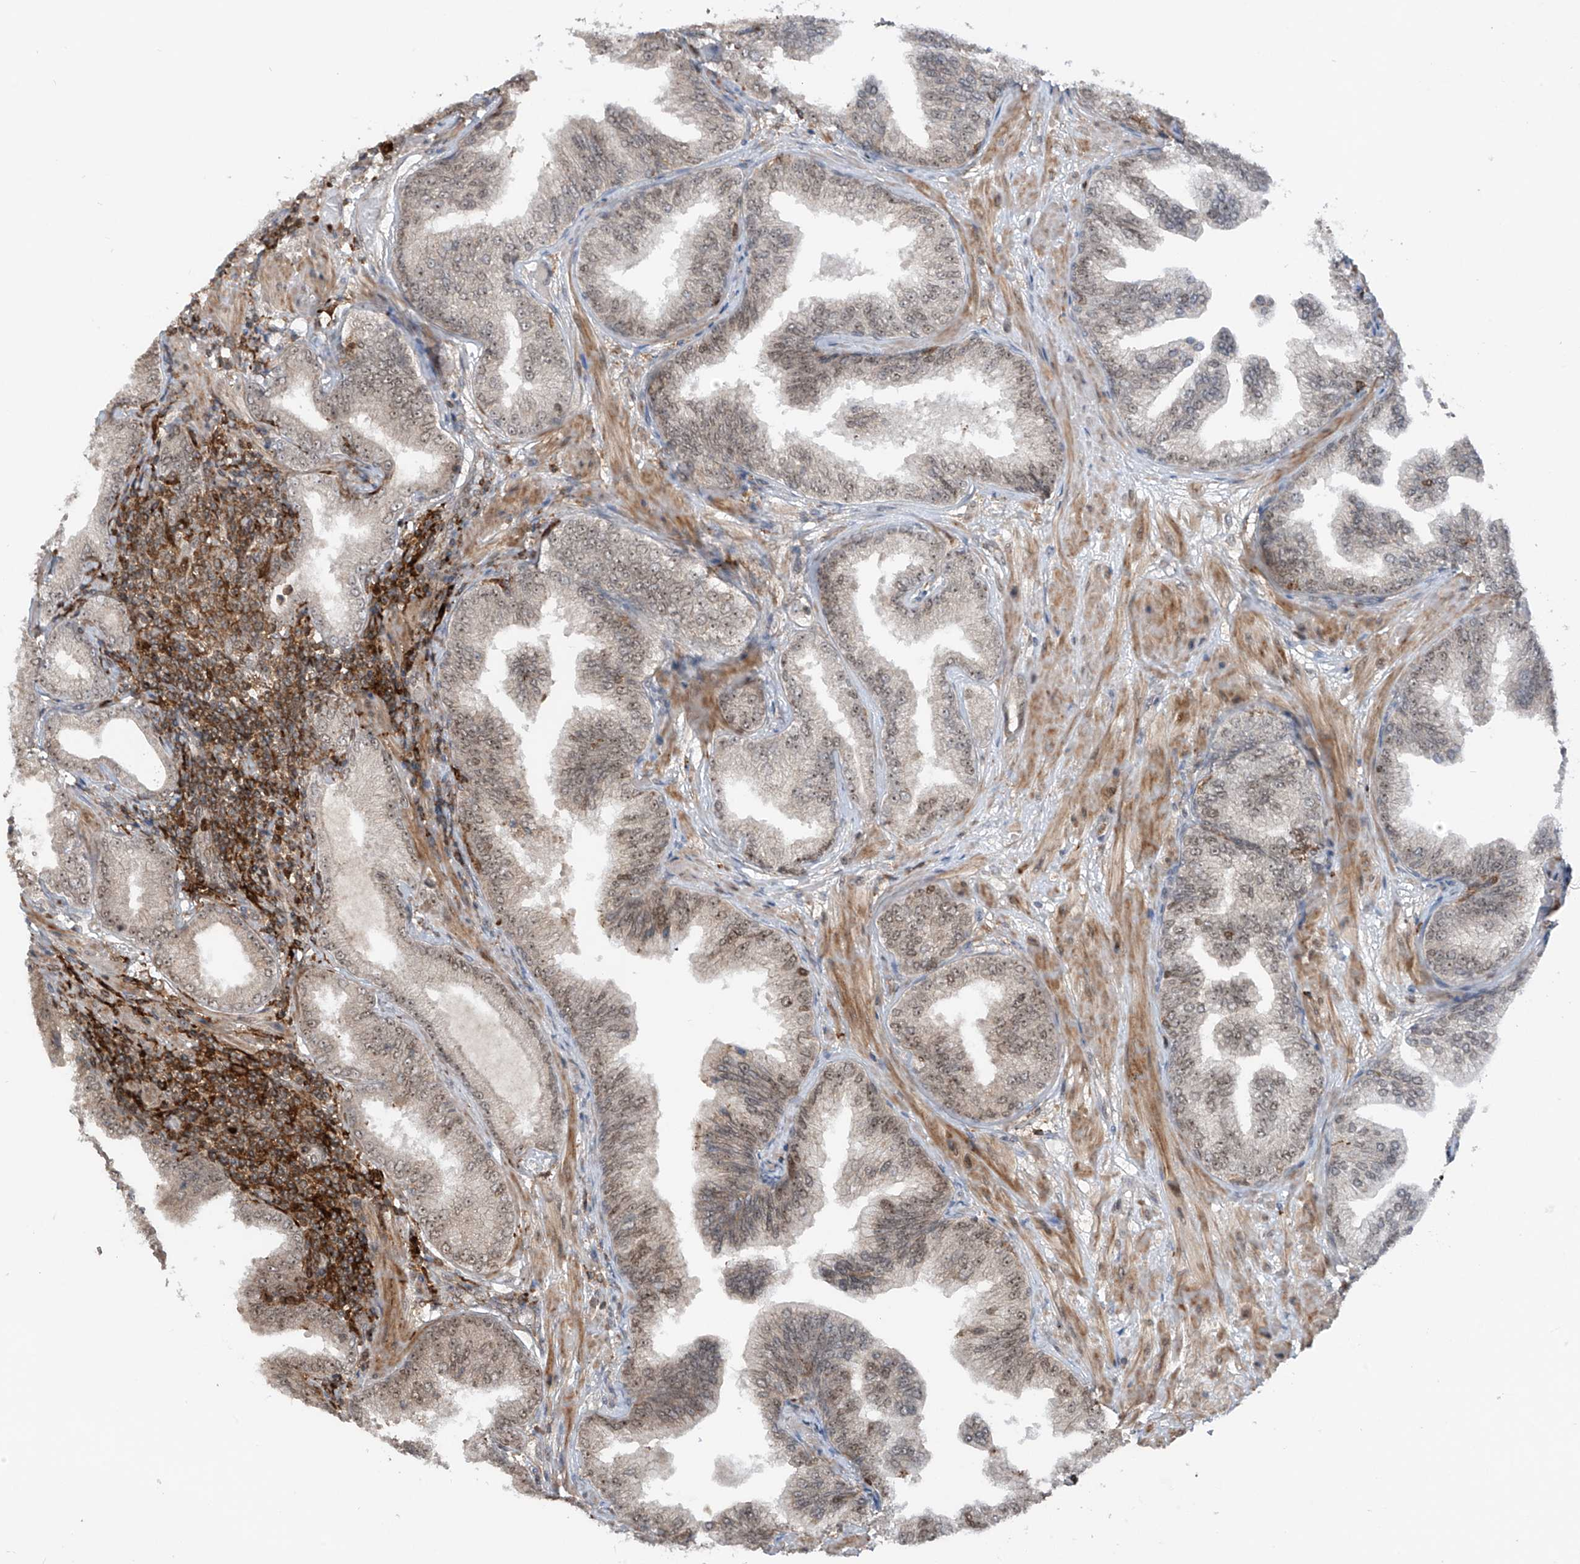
{"staining": {"intensity": "weak", "quantity": "25%-75%", "location": "nuclear"}, "tissue": "prostate cancer", "cell_type": "Tumor cells", "image_type": "cancer", "snomed": [{"axis": "morphology", "description": "Adenocarcinoma, Low grade"}, {"axis": "topography", "description": "Prostate"}], "caption": "Protein staining of adenocarcinoma (low-grade) (prostate) tissue demonstrates weak nuclear positivity in about 25%-75% of tumor cells.", "gene": "REPIN1", "patient": {"sex": "male", "age": 63}}